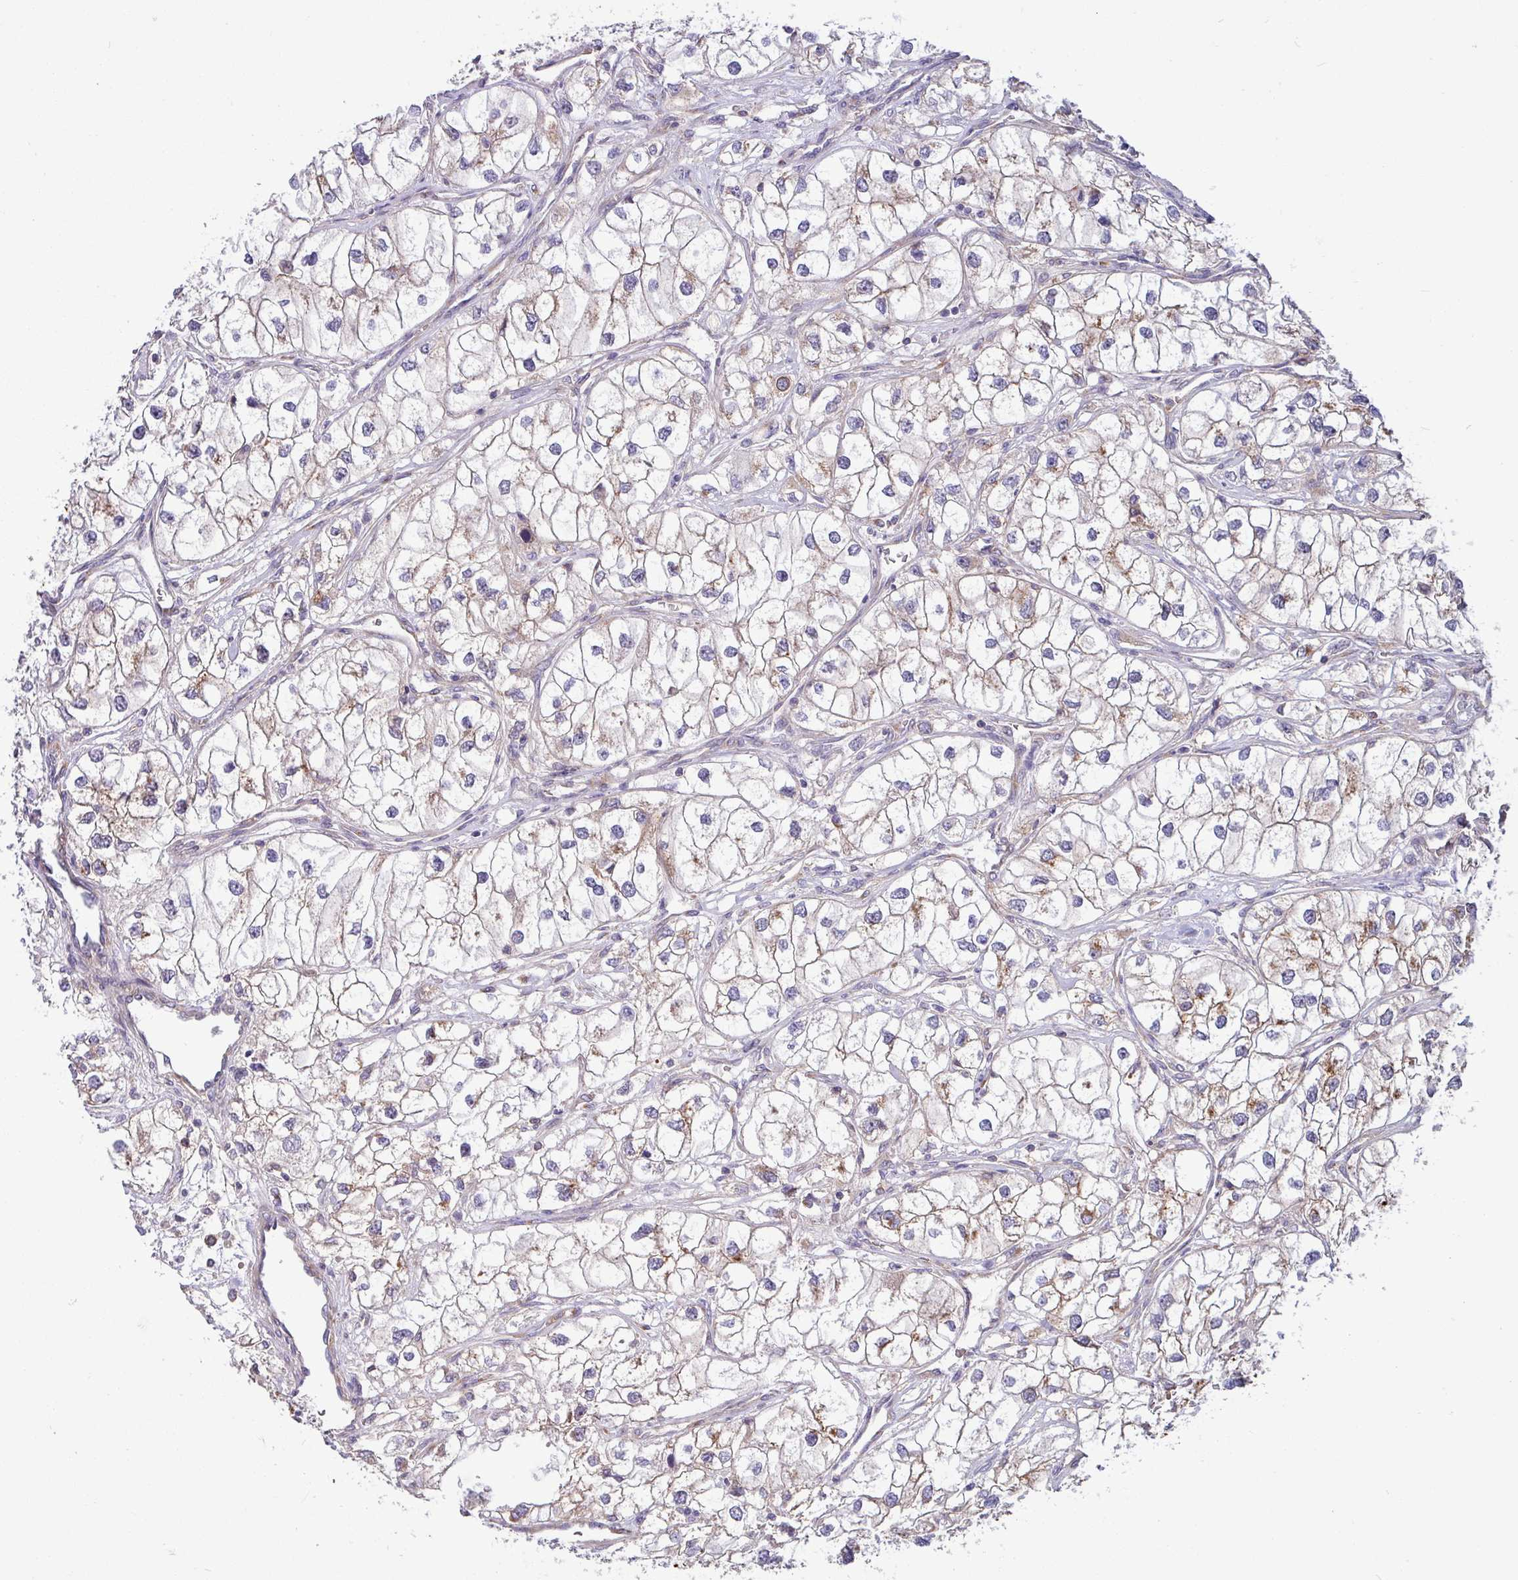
{"staining": {"intensity": "moderate", "quantity": "25%-75%", "location": "cytoplasmic/membranous"}, "tissue": "renal cancer", "cell_type": "Tumor cells", "image_type": "cancer", "snomed": [{"axis": "morphology", "description": "Adenocarcinoma, NOS"}, {"axis": "topography", "description": "Kidney"}], "caption": "Renal cancer stained with a protein marker displays moderate staining in tumor cells.", "gene": "LSM12", "patient": {"sex": "male", "age": 59}}